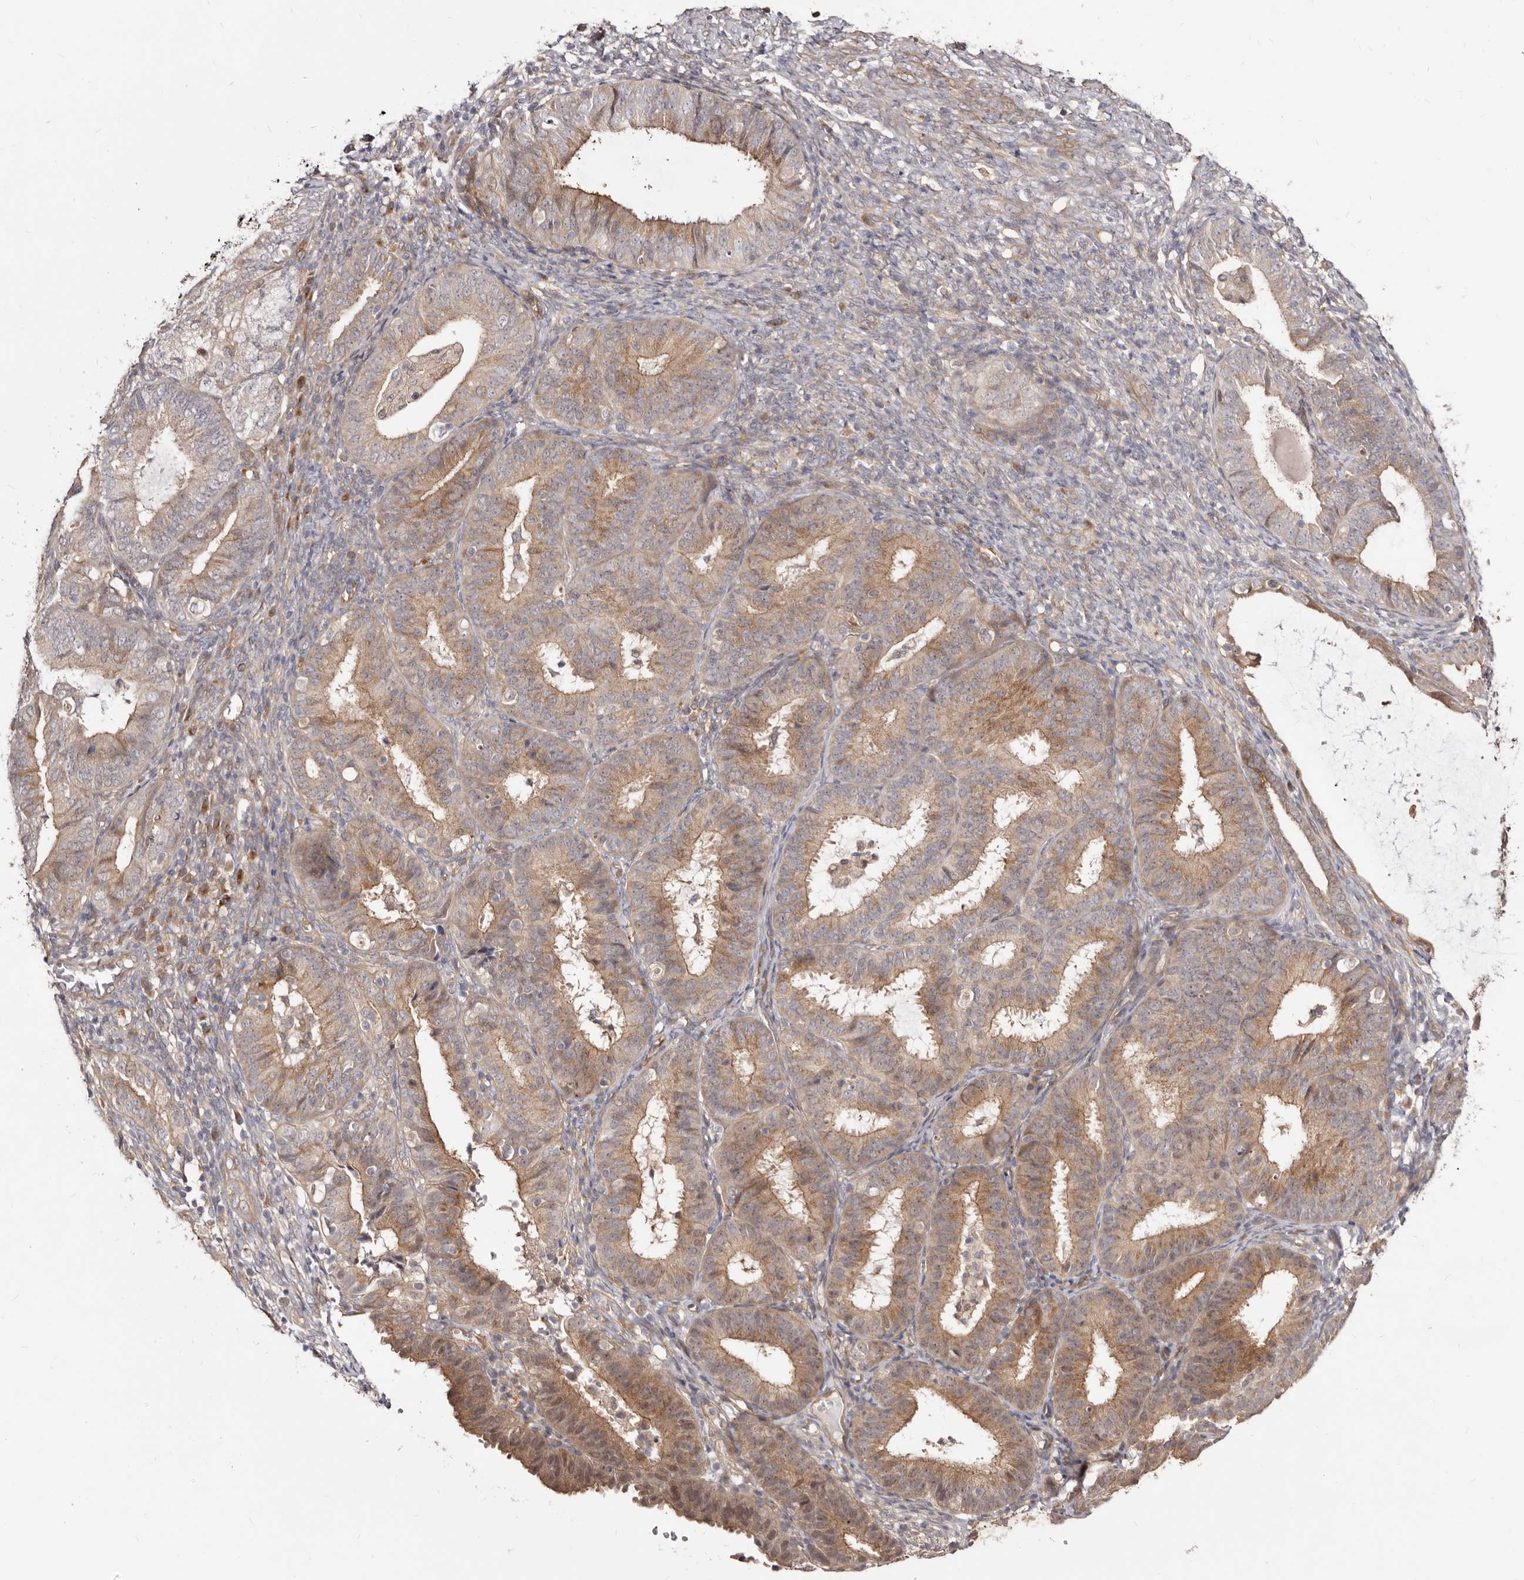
{"staining": {"intensity": "moderate", "quantity": ">75%", "location": "cytoplasmic/membranous,nuclear"}, "tissue": "endometrial cancer", "cell_type": "Tumor cells", "image_type": "cancer", "snomed": [{"axis": "morphology", "description": "Adenocarcinoma, NOS"}, {"axis": "topography", "description": "Endometrium"}], "caption": "Protein expression by IHC displays moderate cytoplasmic/membranous and nuclear expression in about >75% of tumor cells in adenocarcinoma (endometrial).", "gene": "GPATCH4", "patient": {"sex": "female", "age": 51}}